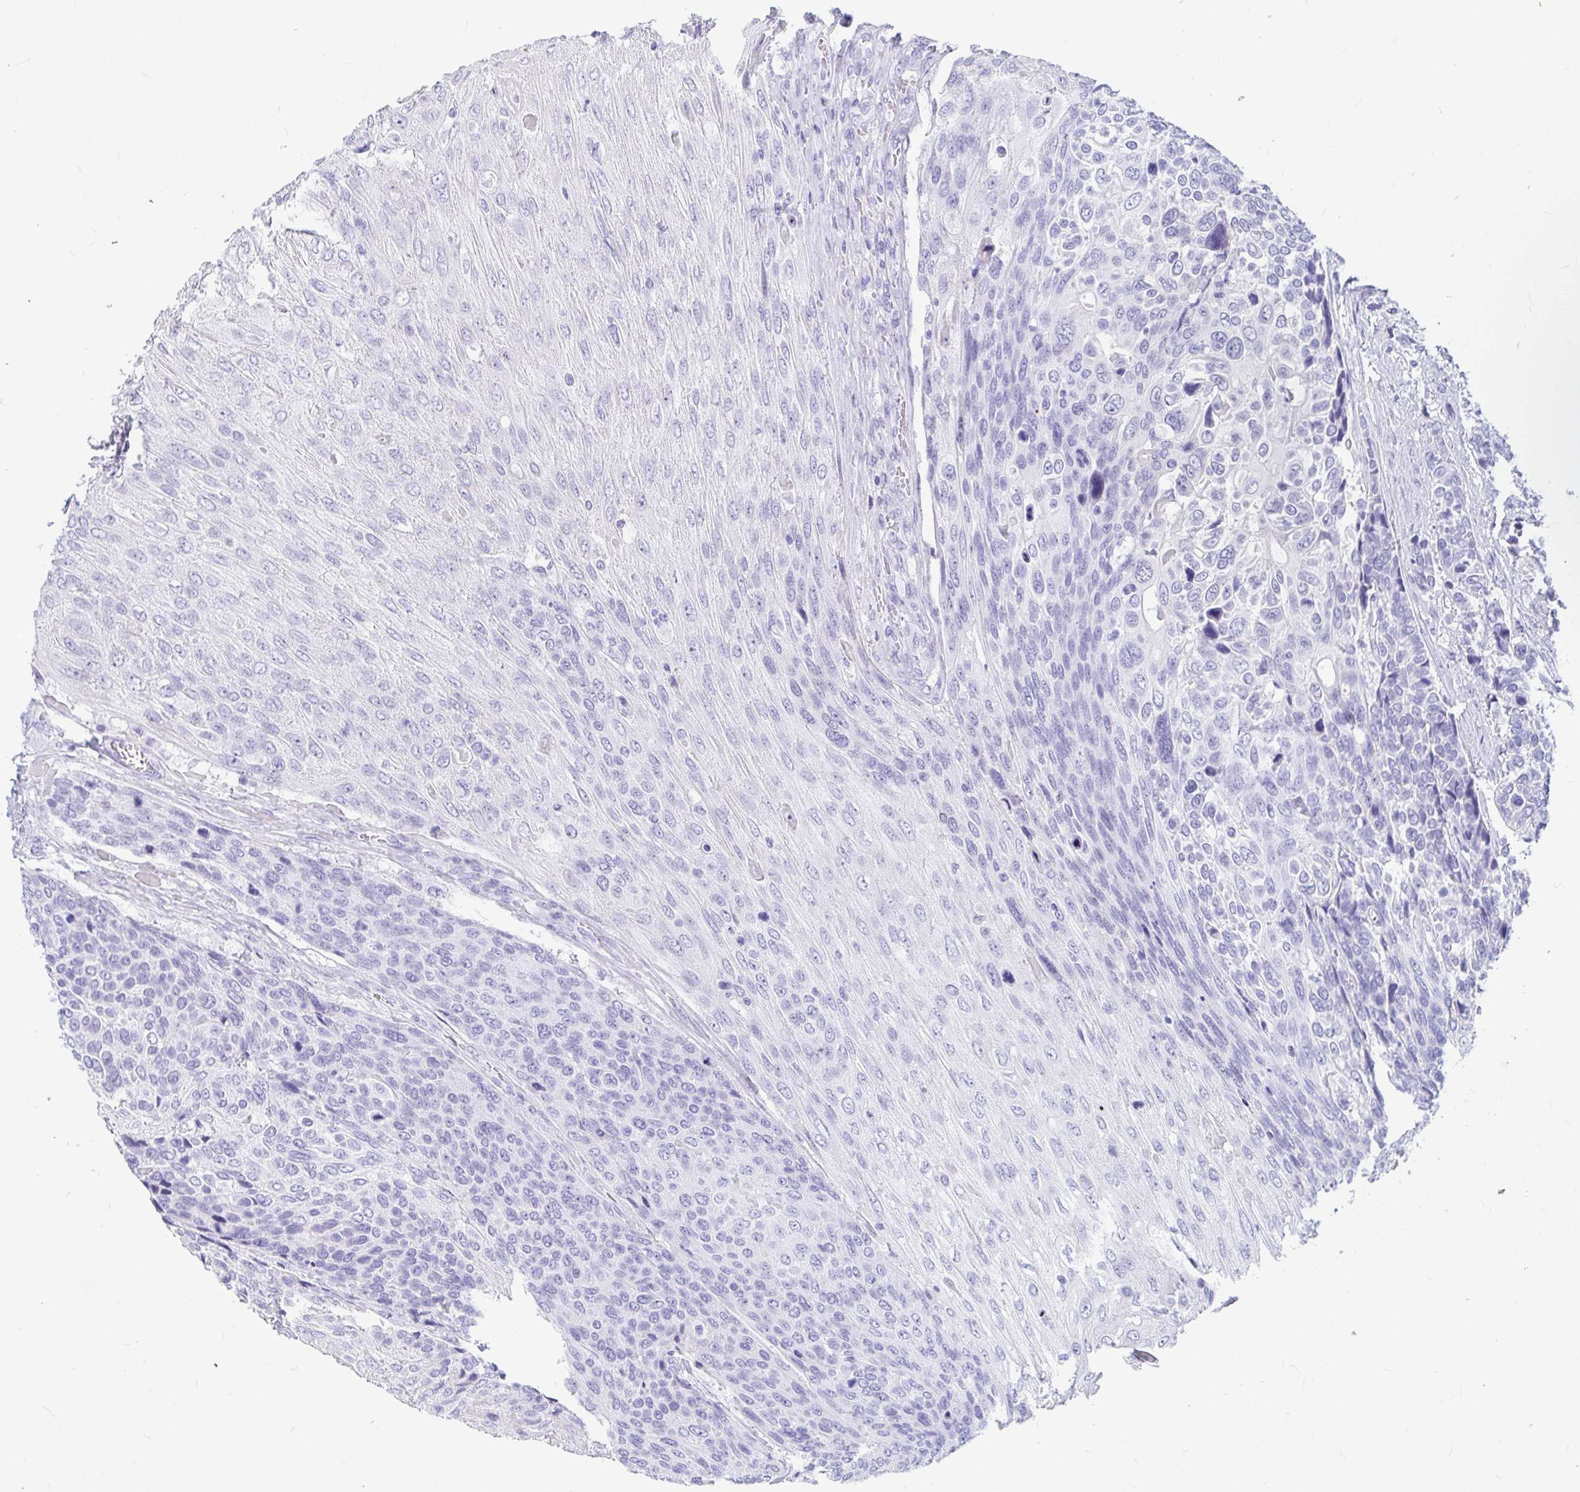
{"staining": {"intensity": "negative", "quantity": "none", "location": "none"}, "tissue": "urothelial cancer", "cell_type": "Tumor cells", "image_type": "cancer", "snomed": [{"axis": "morphology", "description": "Urothelial carcinoma, High grade"}, {"axis": "topography", "description": "Urinary bladder"}], "caption": "A high-resolution photomicrograph shows immunohistochemistry (IHC) staining of urothelial carcinoma (high-grade), which shows no significant staining in tumor cells.", "gene": "OR5J2", "patient": {"sex": "female", "age": 70}}